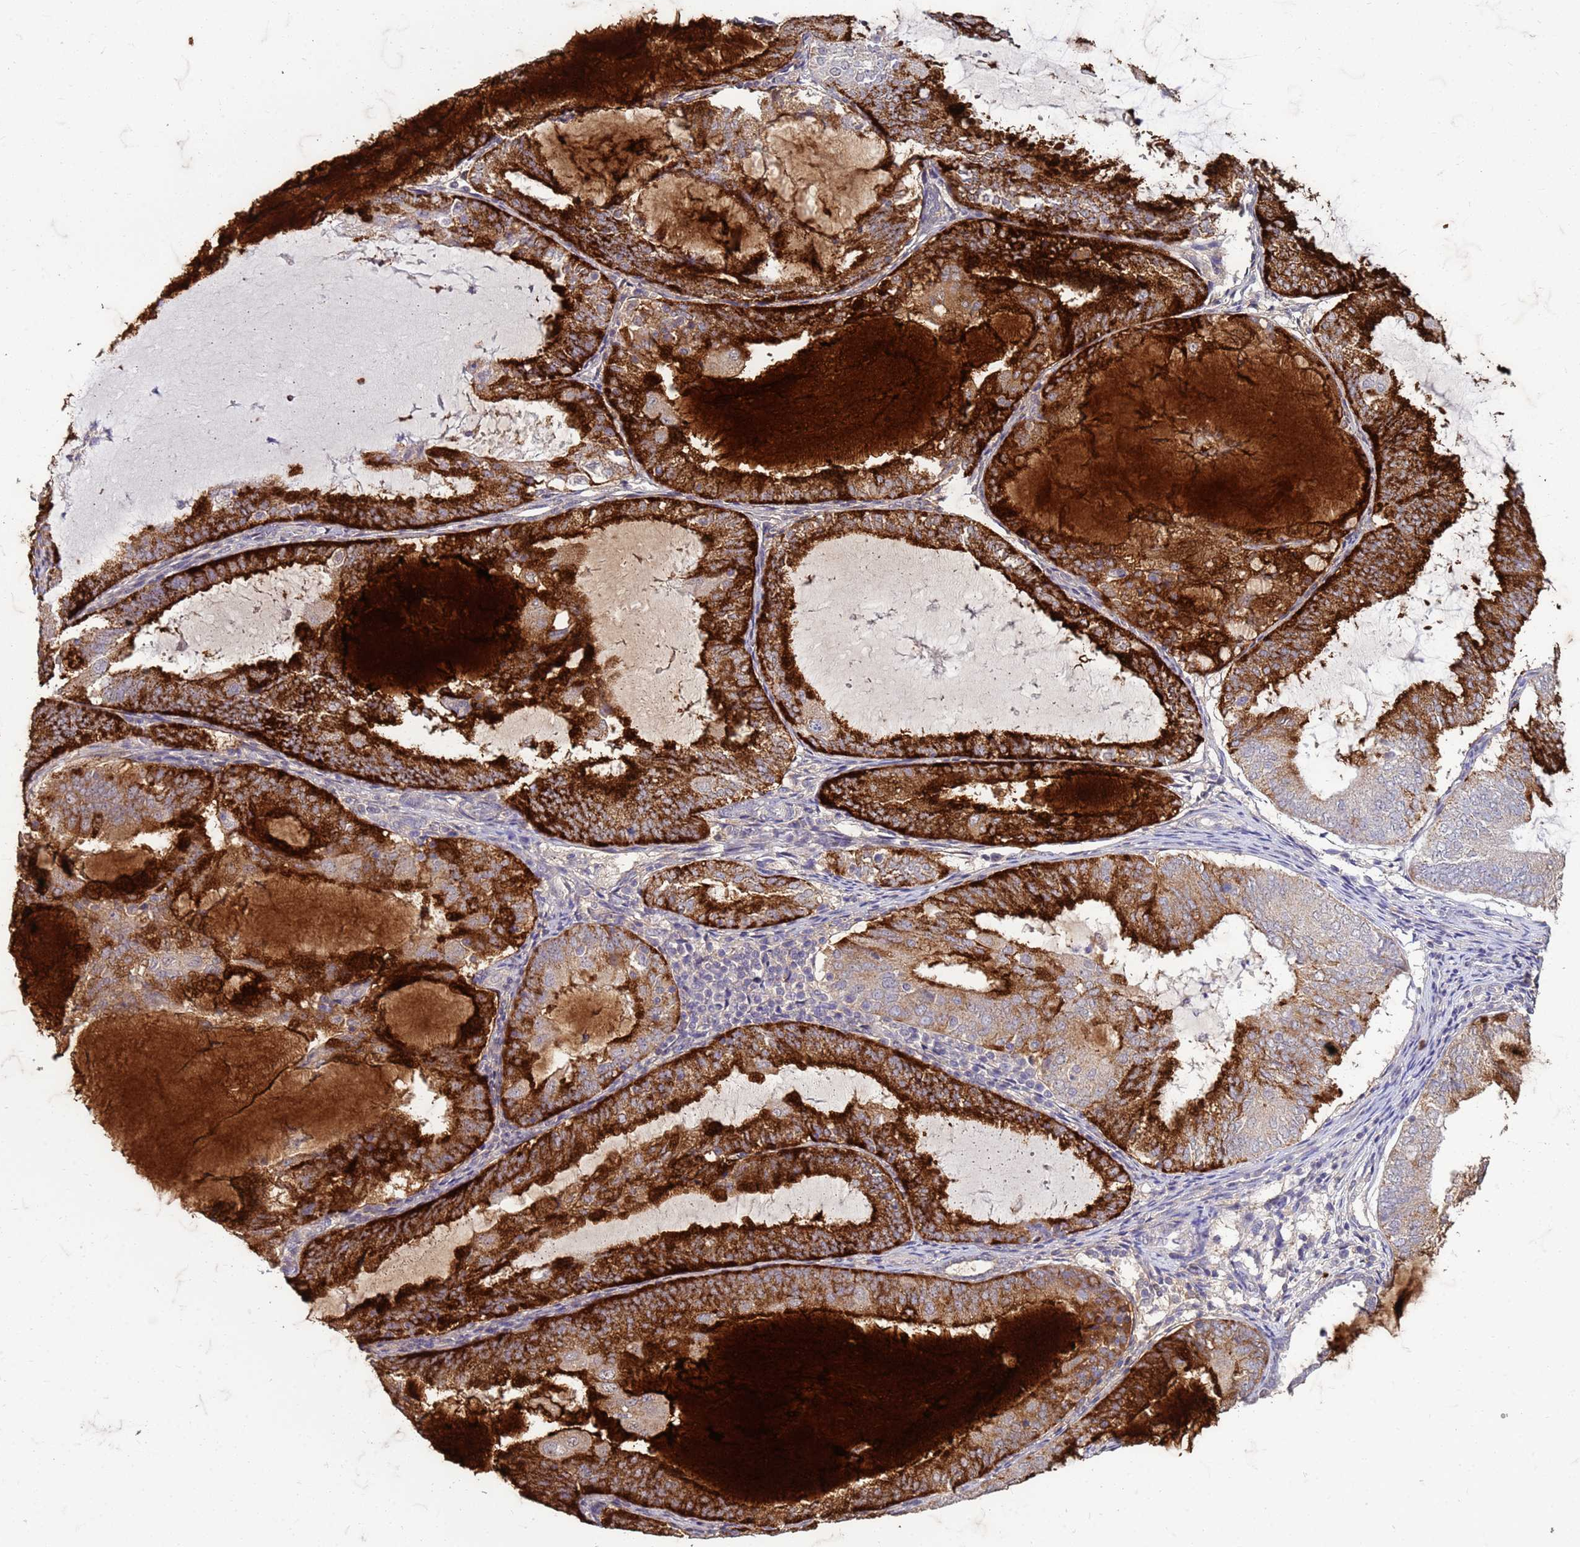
{"staining": {"intensity": "strong", "quantity": ">75%", "location": "cytoplasmic/membranous"}, "tissue": "endometrial cancer", "cell_type": "Tumor cells", "image_type": "cancer", "snomed": [{"axis": "morphology", "description": "Adenocarcinoma, NOS"}, {"axis": "topography", "description": "Endometrium"}], "caption": "An IHC image of neoplastic tissue is shown. Protein staining in brown shows strong cytoplasmic/membranous positivity in endometrial cancer within tumor cells.", "gene": "SLC25A15", "patient": {"sex": "female", "age": 81}}